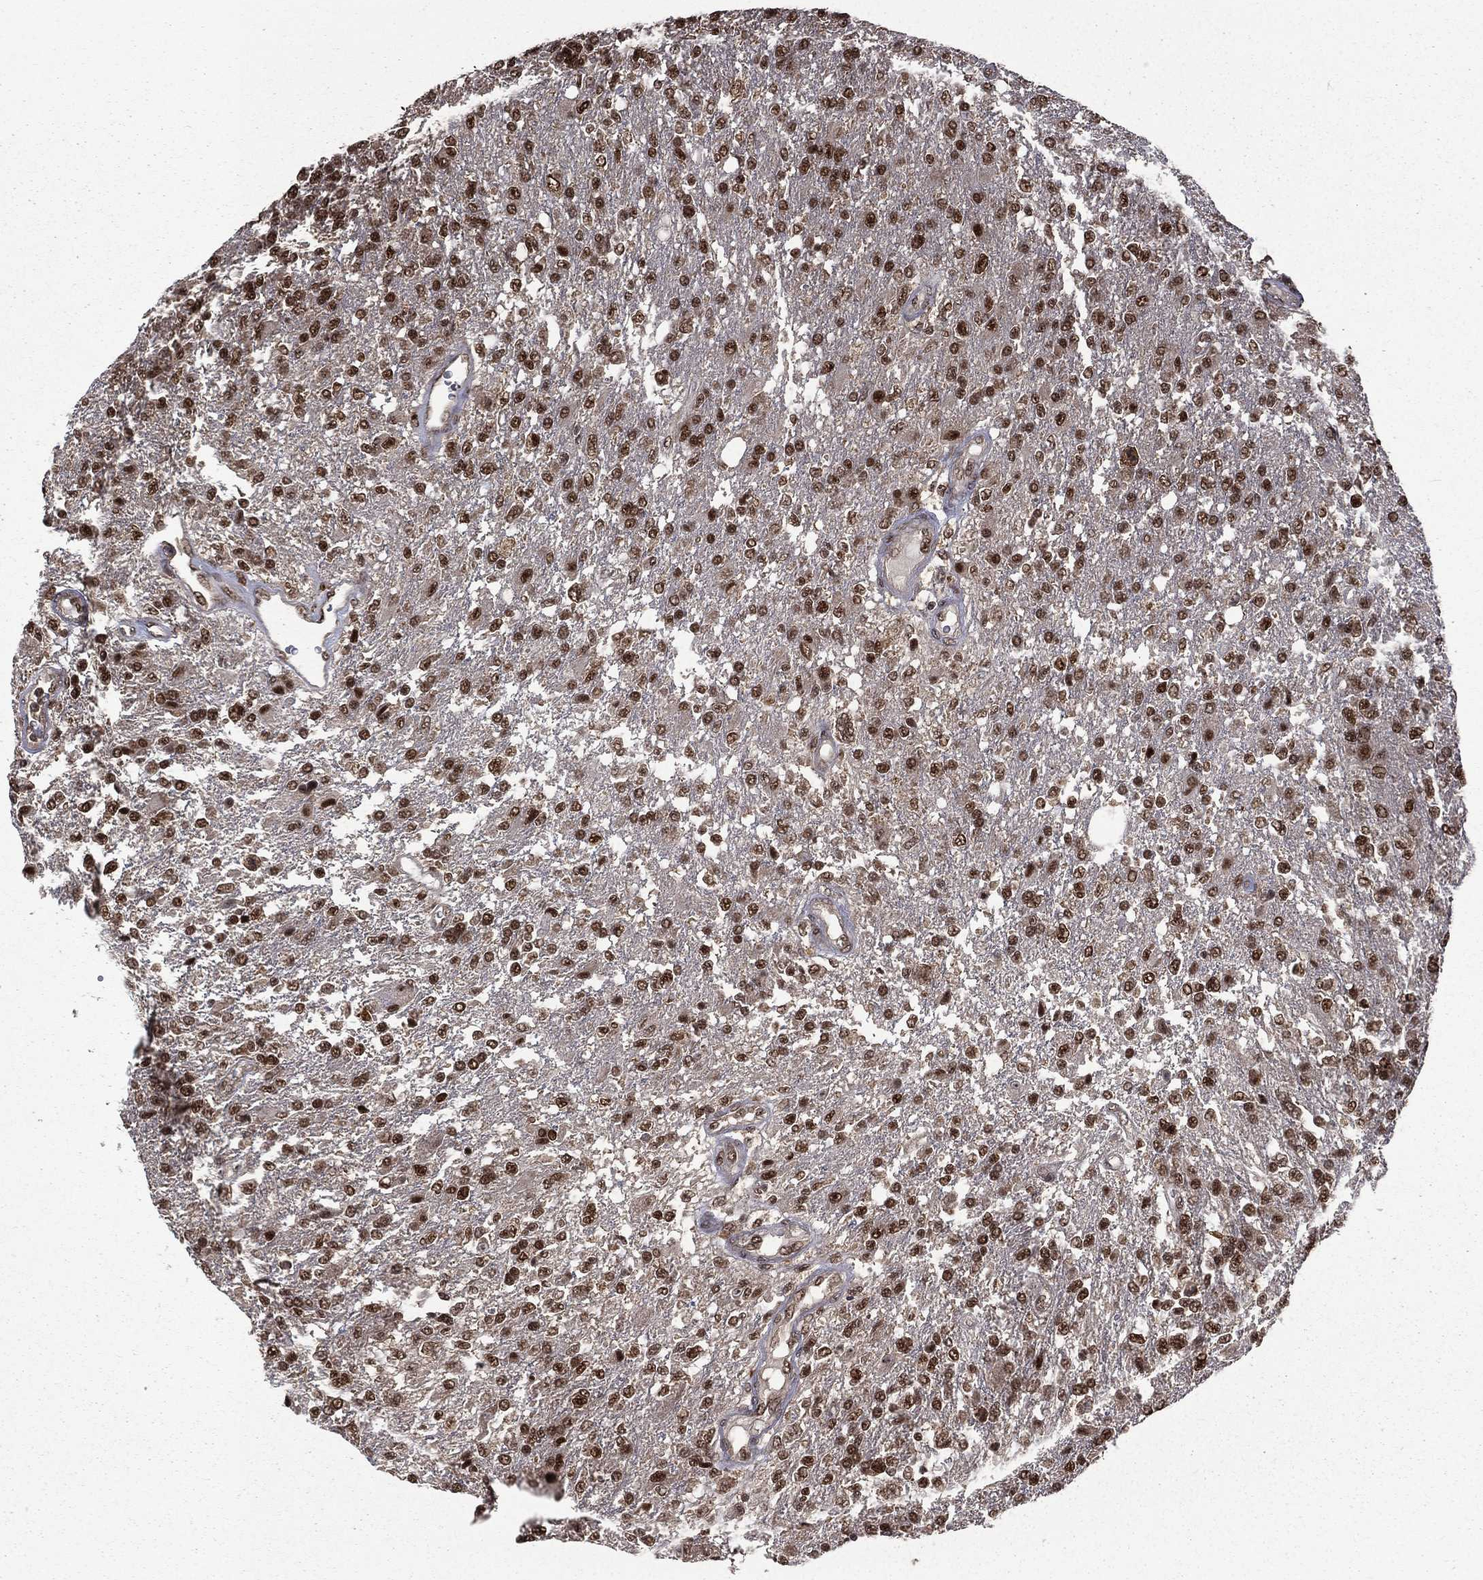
{"staining": {"intensity": "strong", "quantity": "25%-75%", "location": "nuclear"}, "tissue": "glioma", "cell_type": "Tumor cells", "image_type": "cancer", "snomed": [{"axis": "morphology", "description": "Glioma, malignant, High grade"}, {"axis": "topography", "description": "Brain"}], "caption": "High-grade glioma (malignant) stained for a protein (brown) exhibits strong nuclear positive expression in about 25%-75% of tumor cells.", "gene": "JMJD6", "patient": {"sex": "male", "age": 56}}